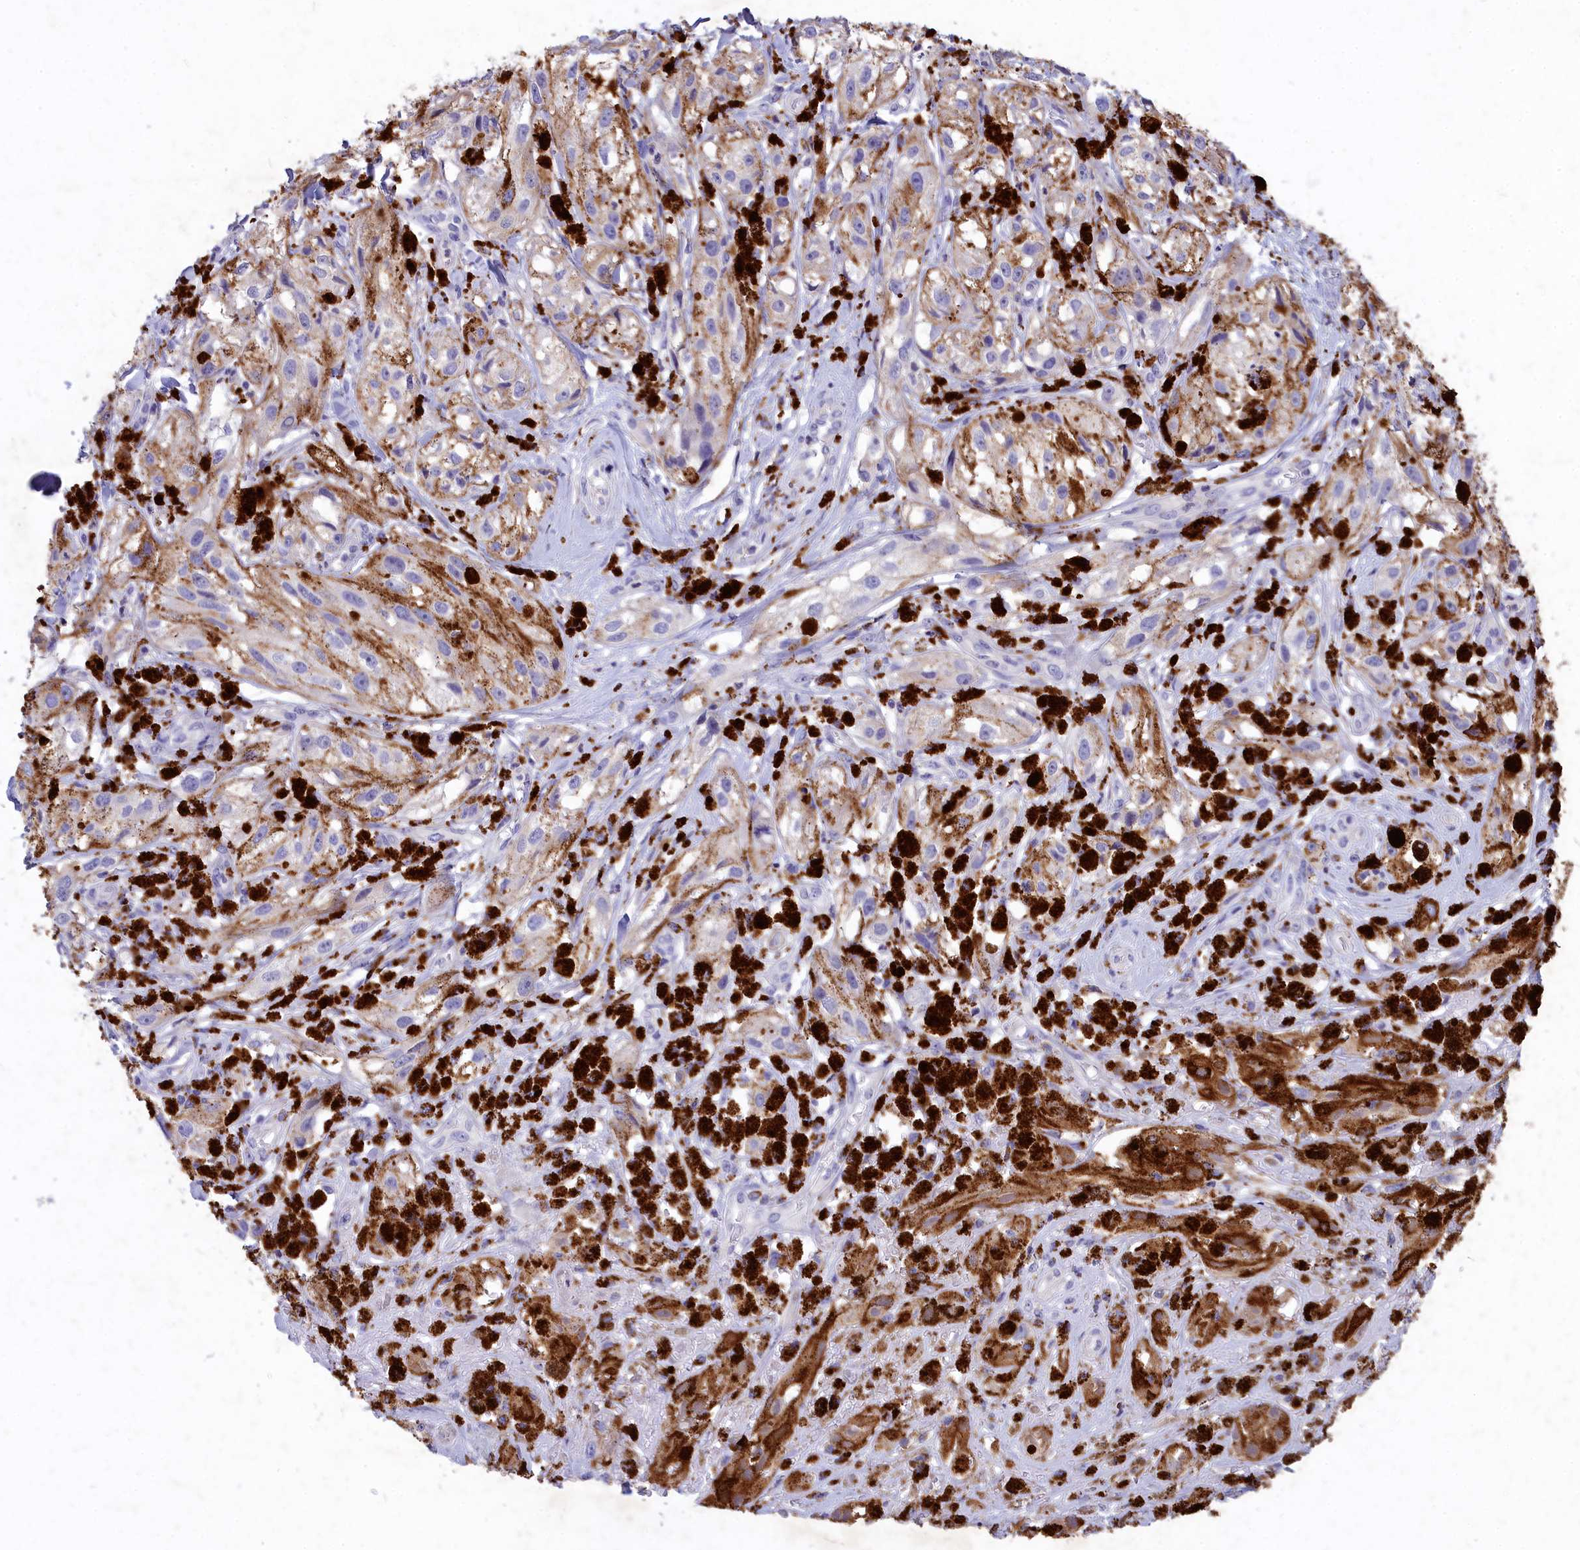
{"staining": {"intensity": "negative", "quantity": "none", "location": "none"}, "tissue": "melanoma", "cell_type": "Tumor cells", "image_type": "cancer", "snomed": [{"axis": "morphology", "description": "Malignant melanoma, NOS"}, {"axis": "topography", "description": "Skin"}], "caption": "Protein analysis of malignant melanoma demonstrates no significant staining in tumor cells. The staining was performed using DAB to visualize the protein expression in brown, while the nuclei were stained in blue with hematoxylin (Magnification: 20x).", "gene": "DEFB119", "patient": {"sex": "male", "age": 88}}